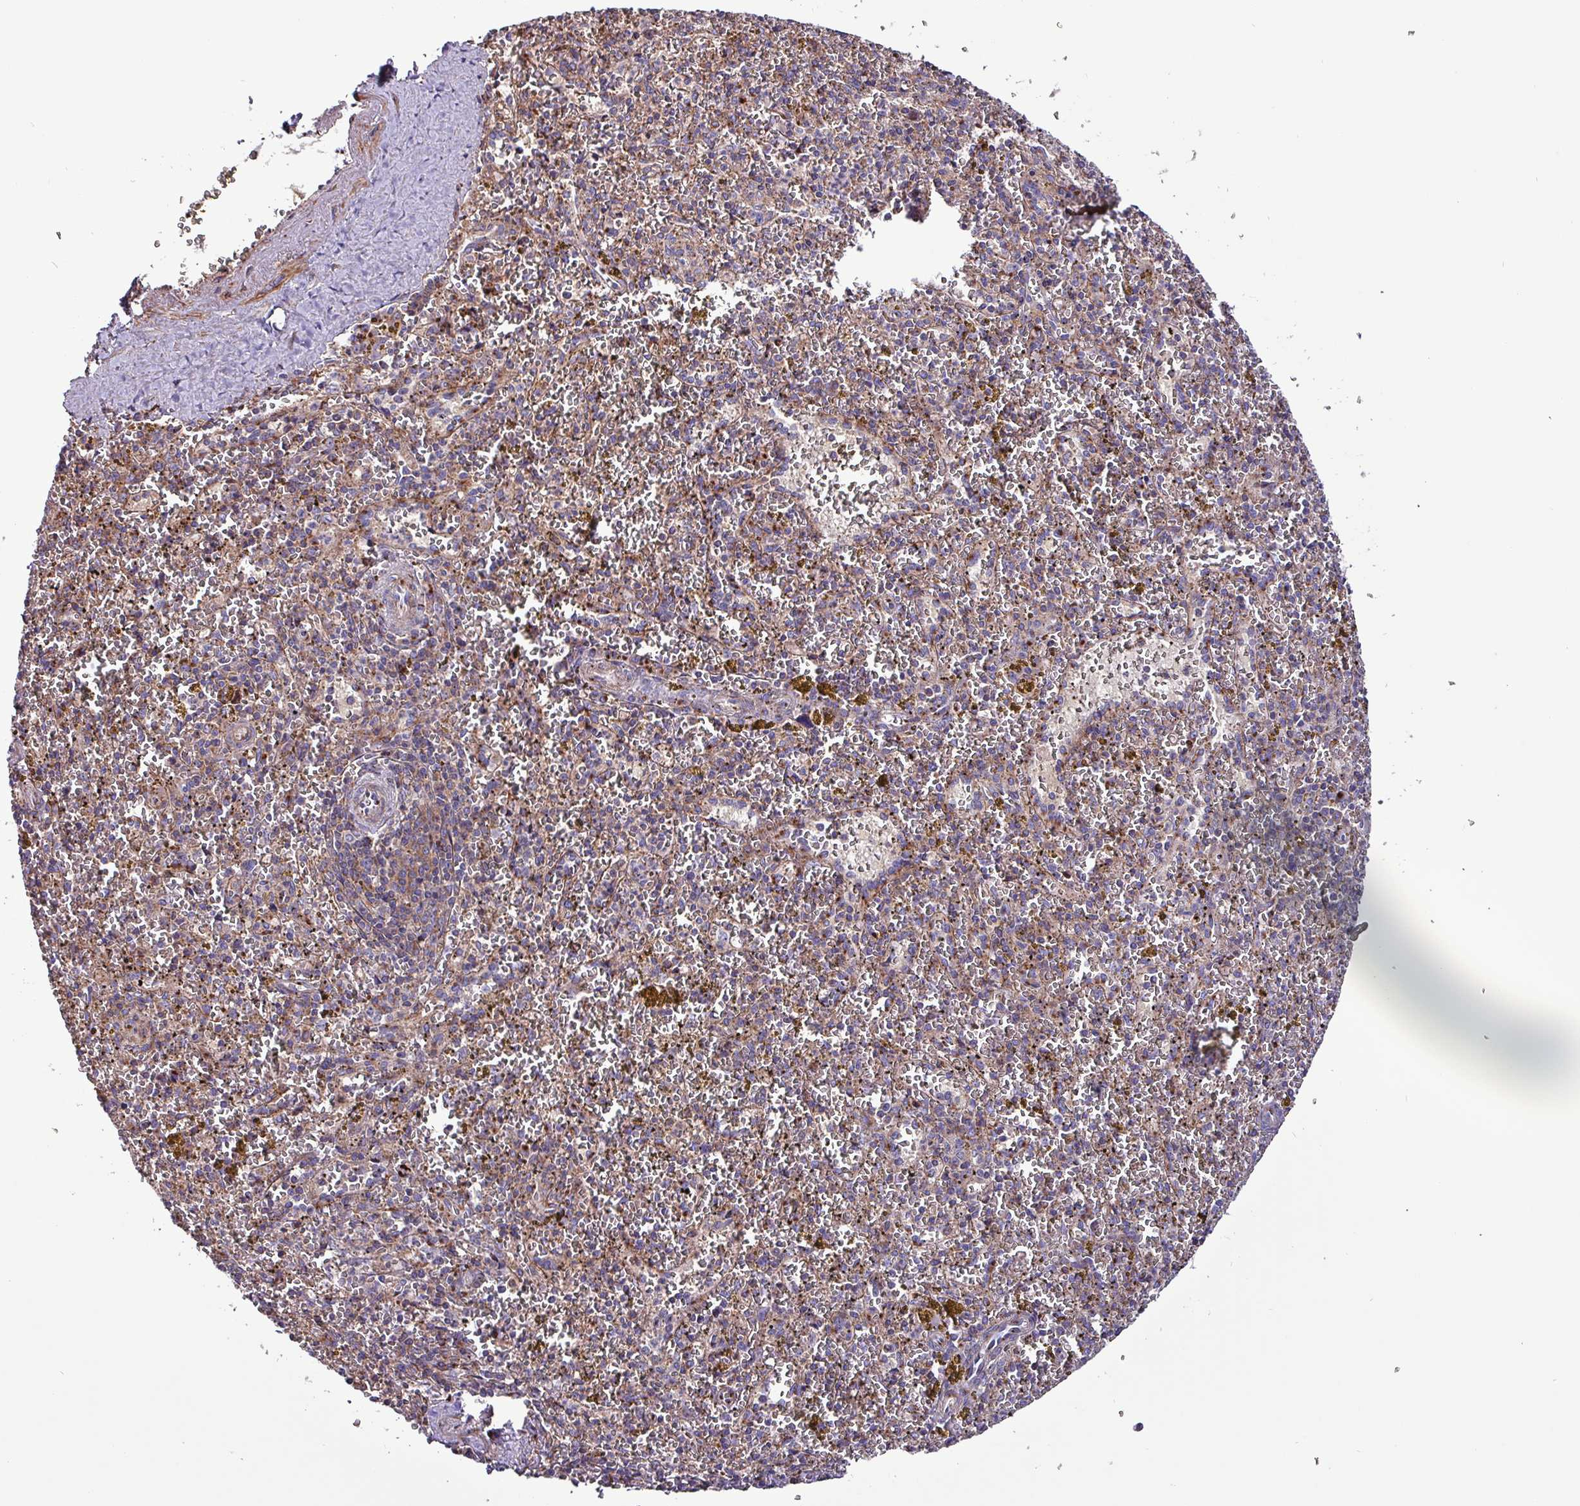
{"staining": {"intensity": "negative", "quantity": "none", "location": "none"}, "tissue": "spleen", "cell_type": "Cells in red pulp", "image_type": "normal", "snomed": [{"axis": "morphology", "description": "Normal tissue, NOS"}, {"axis": "topography", "description": "Spleen"}], "caption": "IHC of normal human spleen demonstrates no positivity in cells in red pulp. (DAB immunohistochemistry (IHC) with hematoxylin counter stain).", "gene": "VAMP4", "patient": {"sex": "male", "age": 57}}